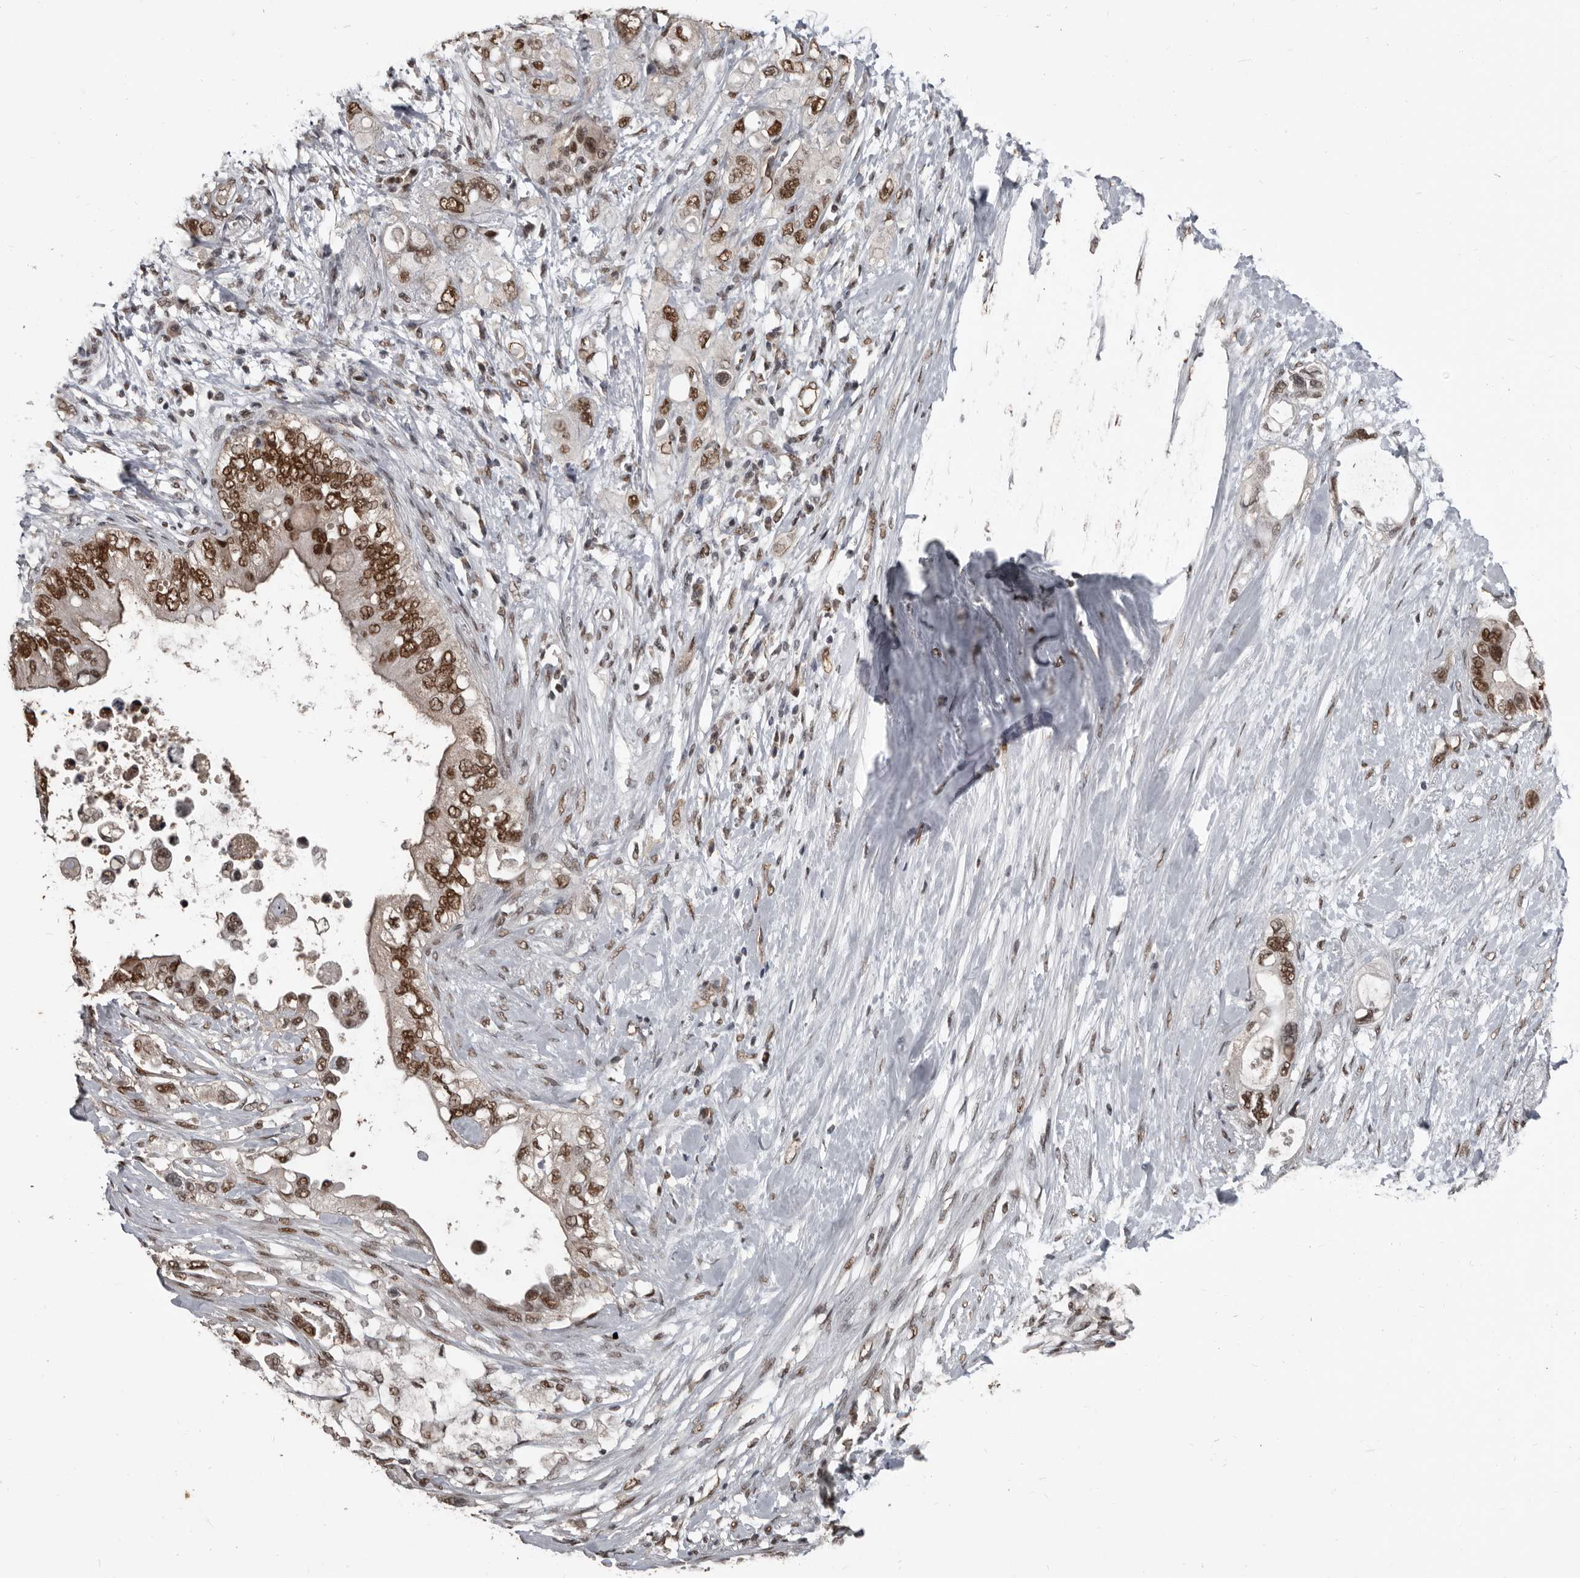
{"staining": {"intensity": "moderate", "quantity": ">75%", "location": "nuclear"}, "tissue": "pancreatic cancer", "cell_type": "Tumor cells", "image_type": "cancer", "snomed": [{"axis": "morphology", "description": "Adenocarcinoma, NOS"}, {"axis": "topography", "description": "Pancreas"}], "caption": "DAB immunohistochemical staining of pancreatic cancer (adenocarcinoma) shows moderate nuclear protein staining in approximately >75% of tumor cells.", "gene": "CHD1L", "patient": {"sex": "female", "age": 56}}